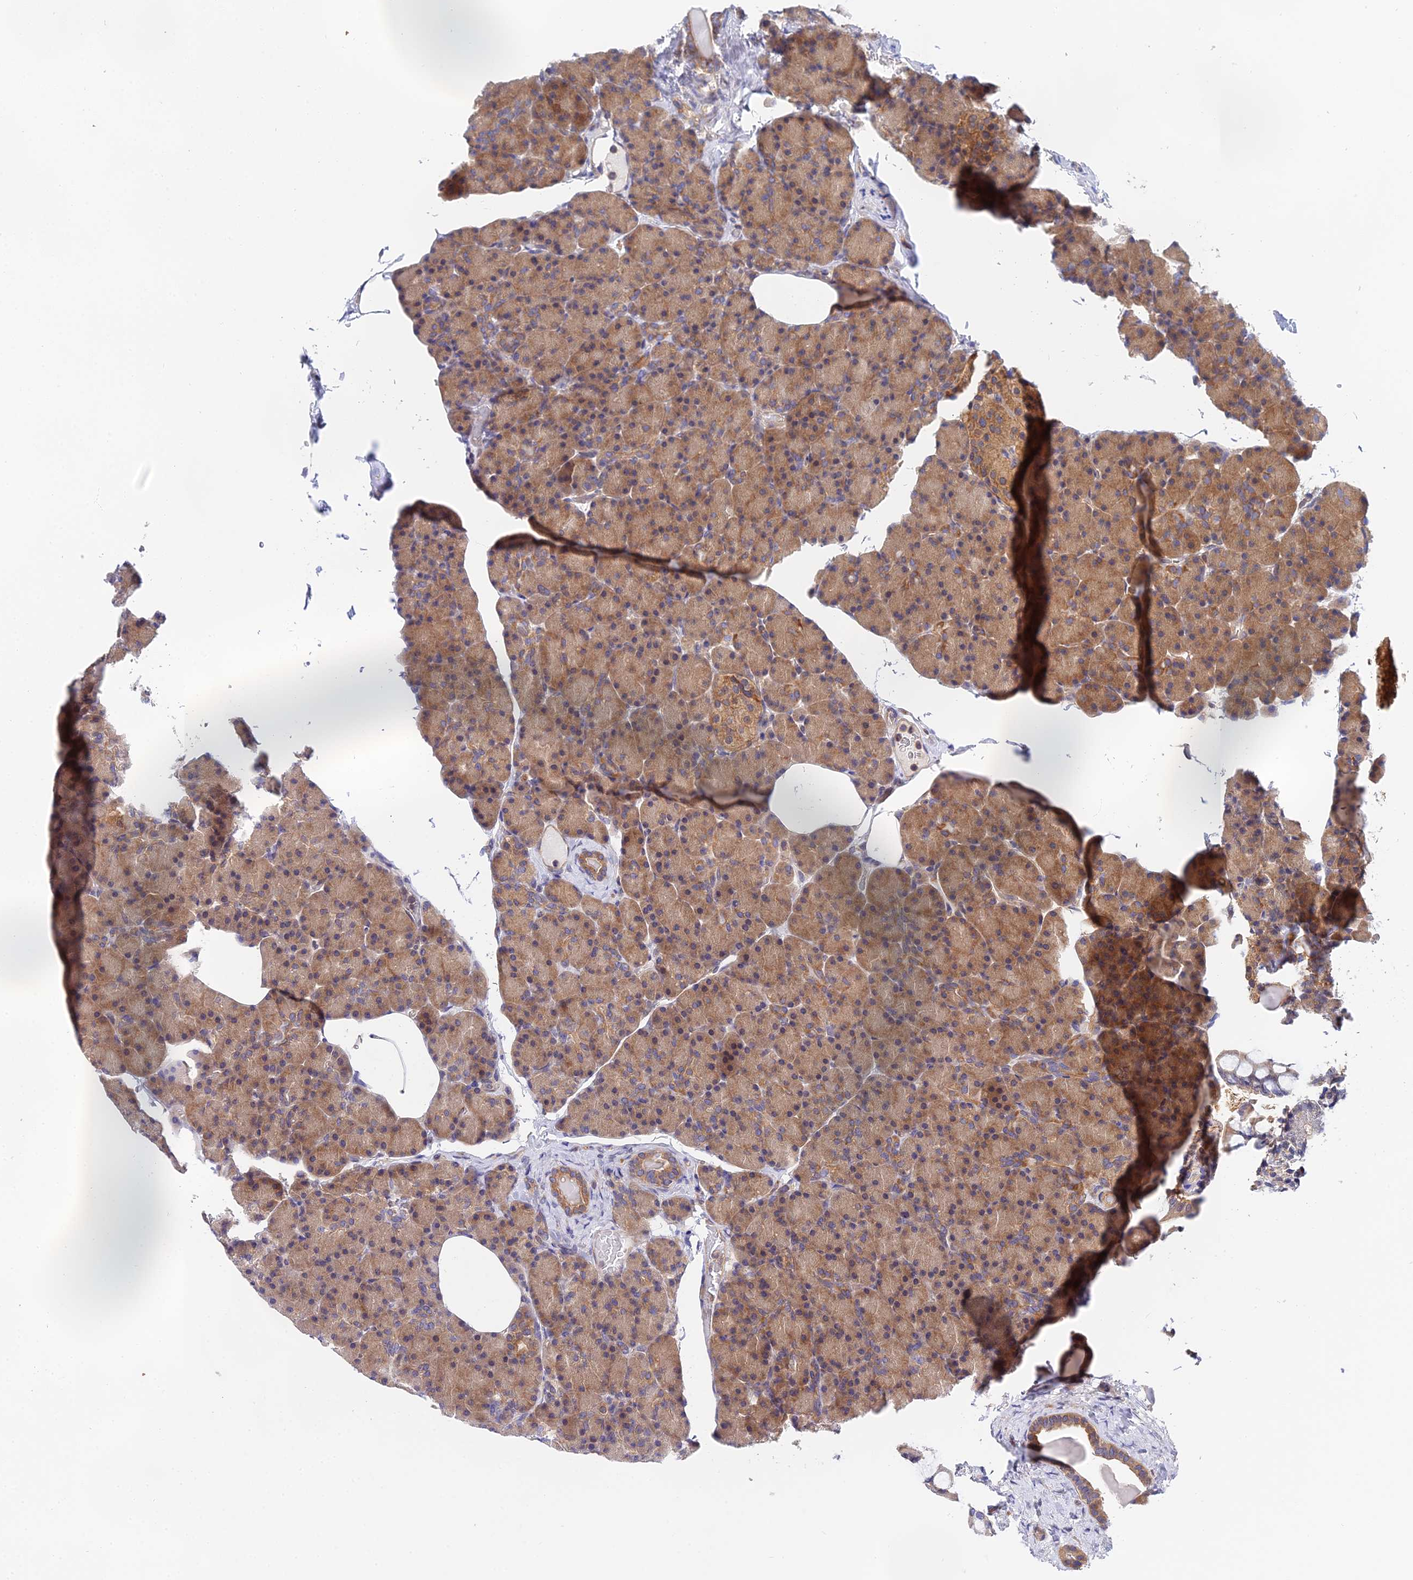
{"staining": {"intensity": "moderate", "quantity": ">75%", "location": "cytoplasmic/membranous"}, "tissue": "pancreas", "cell_type": "Exocrine glandular cells", "image_type": "normal", "snomed": [{"axis": "morphology", "description": "Normal tissue, NOS"}, {"axis": "topography", "description": "Pancreas"}], "caption": "Immunohistochemistry staining of unremarkable pancreas, which exhibits medium levels of moderate cytoplasmic/membranous staining in about >75% of exocrine glandular cells indicating moderate cytoplasmic/membranous protein positivity. The staining was performed using DAB (3,3'-diaminobenzidine) (brown) for protein detection and nuclei were counterstained in hematoxylin (blue).", "gene": "PPP2R2A", "patient": {"sex": "female", "age": 43}}